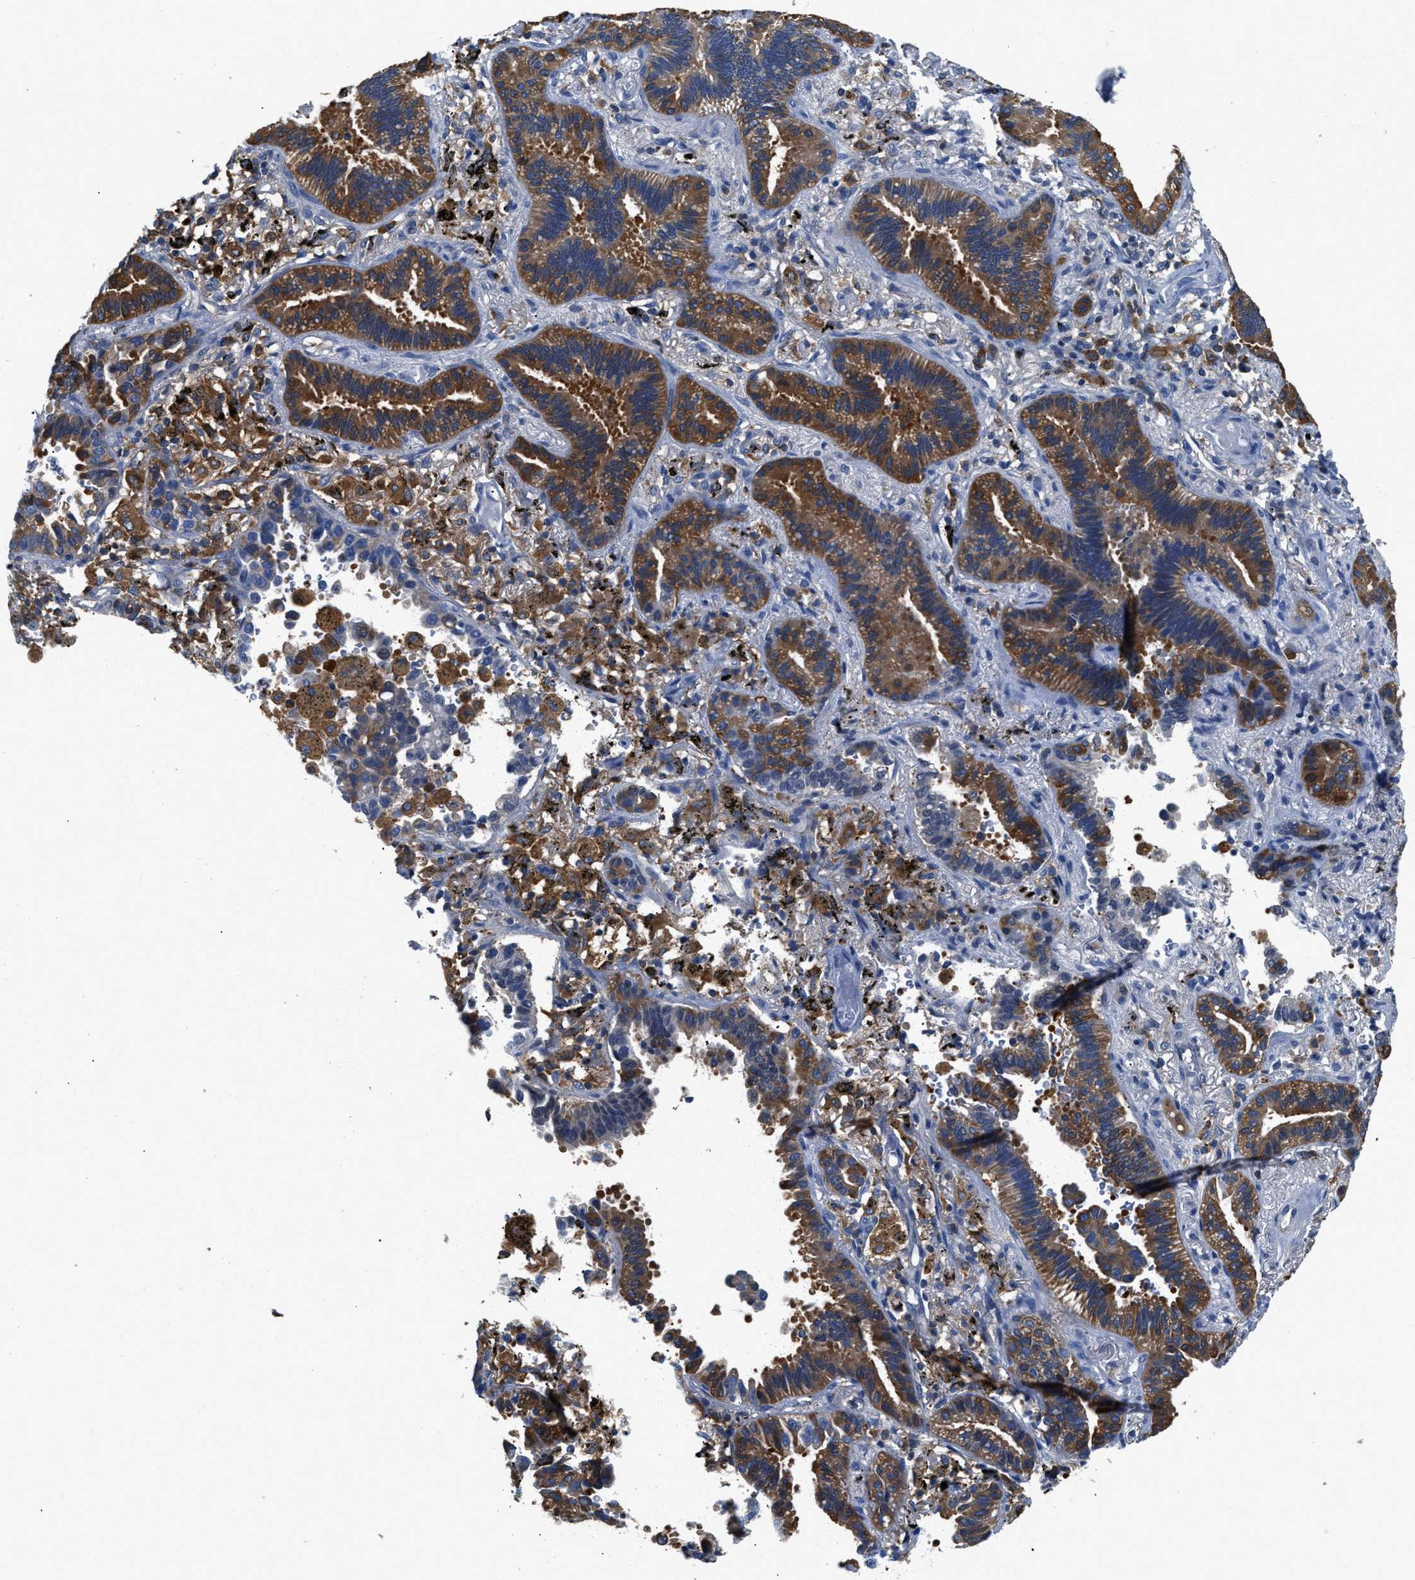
{"staining": {"intensity": "strong", "quantity": "25%-75%", "location": "cytoplasmic/membranous"}, "tissue": "lung cancer", "cell_type": "Tumor cells", "image_type": "cancer", "snomed": [{"axis": "morphology", "description": "Normal tissue, NOS"}, {"axis": "morphology", "description": "Adenocarcinoma, NOS"}, {"axis": "topography", "description": "Lung"}], "caption": "There is high levels of strong cytoplasmic/membranous staining in tumor cells of lung cancer, as demonstrated by immunohistochemical staining (brown color).", "gene": "PKM", "patient": {"sex": "male", "age": 59}}